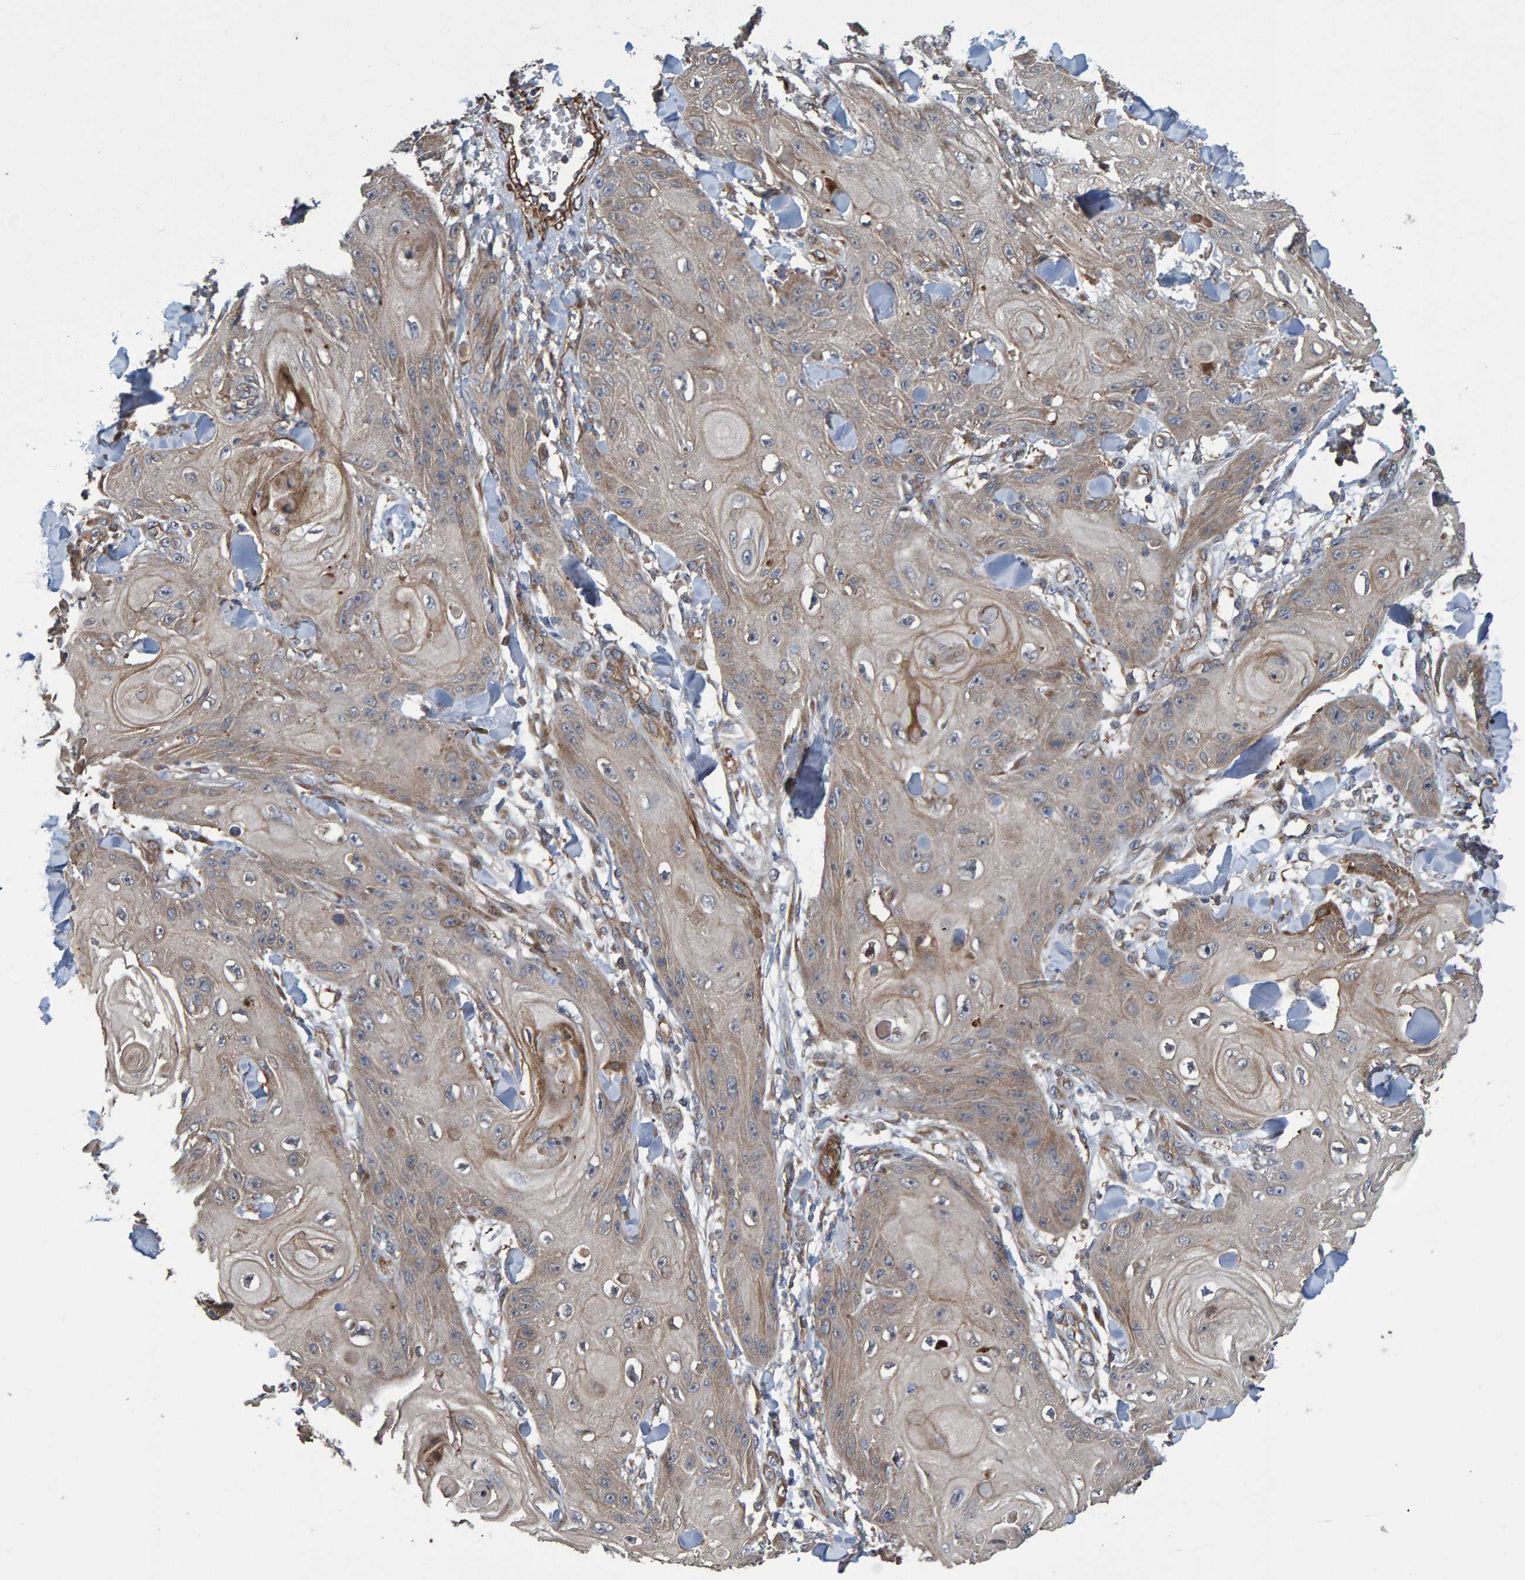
{"staining": {"intensity": "weak", "quantity": ">75%", "location": "cytoplasmic/membranous"}, "tissue": "skin cancer", "cell_type": "Tumor cells", "image_type": "cancer", "snomed": [{"axis": "morphology", "description": "Squamous cell carcinoma, NOS"}, {"axis": "topography", "description": "Skin"}], "caption": "Skin squamous cell carcinoma stained with a brown dye demonstrates weak cytoplasmic/membranous positive positivity in approximately >75% of tumor cells.", "gene": "SLIT2", "patient": {"sex": "male", "age": 74}}